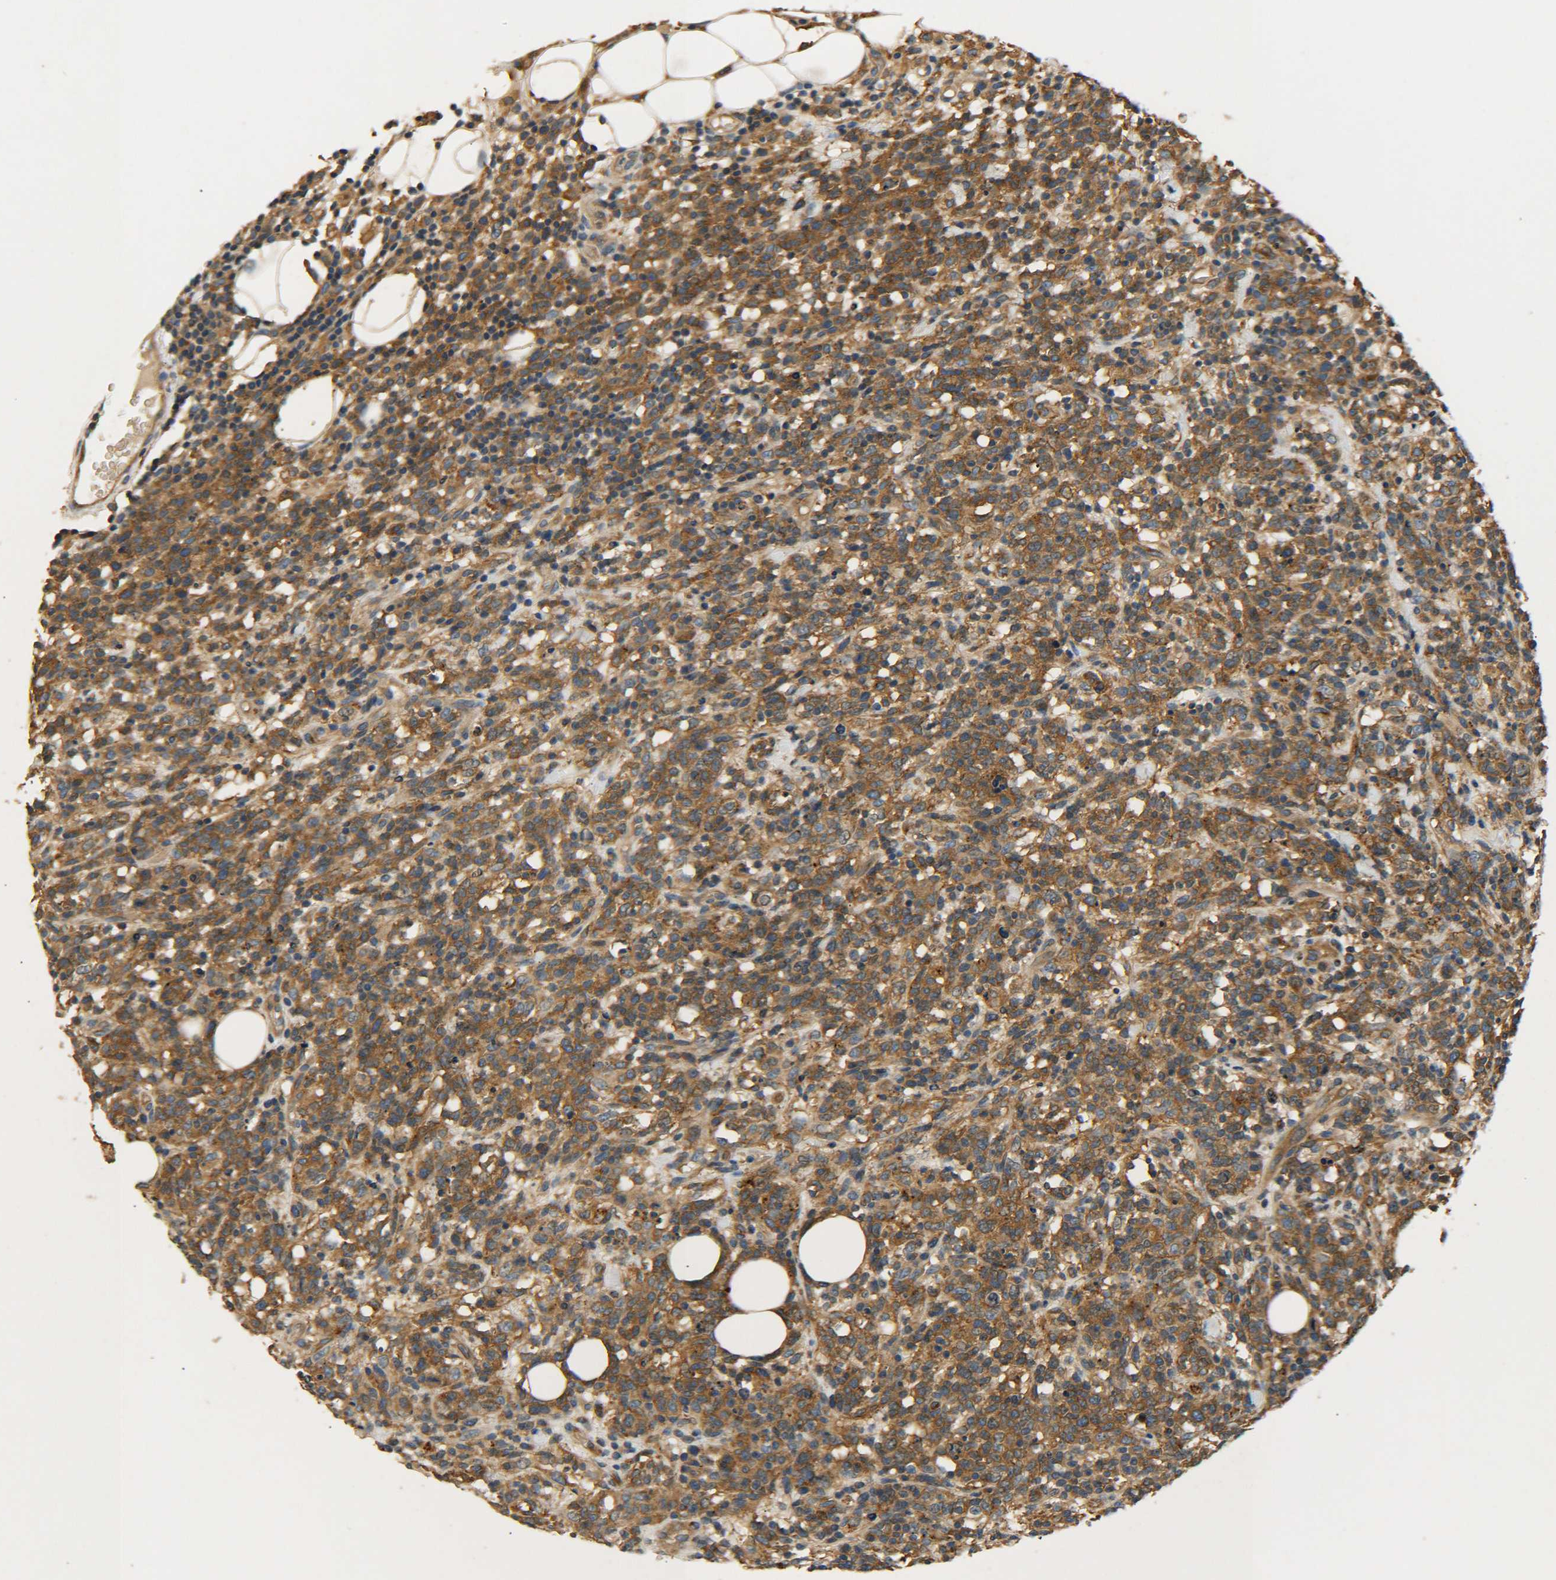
{"staining": {"intensity": "moderate", "quantity": ">75%", "location": "cytoplasmic/membranous"}, "tissue": "lymphoma", "cell_type": "Tumor cells", "image_type": "cancer", "snomed": [{"axis": "morphology", "description": "Malignant lymphoma, non-Hodgkin's type, High grade"}, {"axis": "topography", "description": "Lymph node"}], "caption": "An immunohistochemistry (IHC) image of tumor tissue is shown. Protein staining in brown shows moderate cytoplasmic/membranous positivity in high-grade malignant lymphoma, non-Hodgkin's type within tumor cells.", "gene": "LRCH3", "patient": {"sex": "female", "age": 73}}